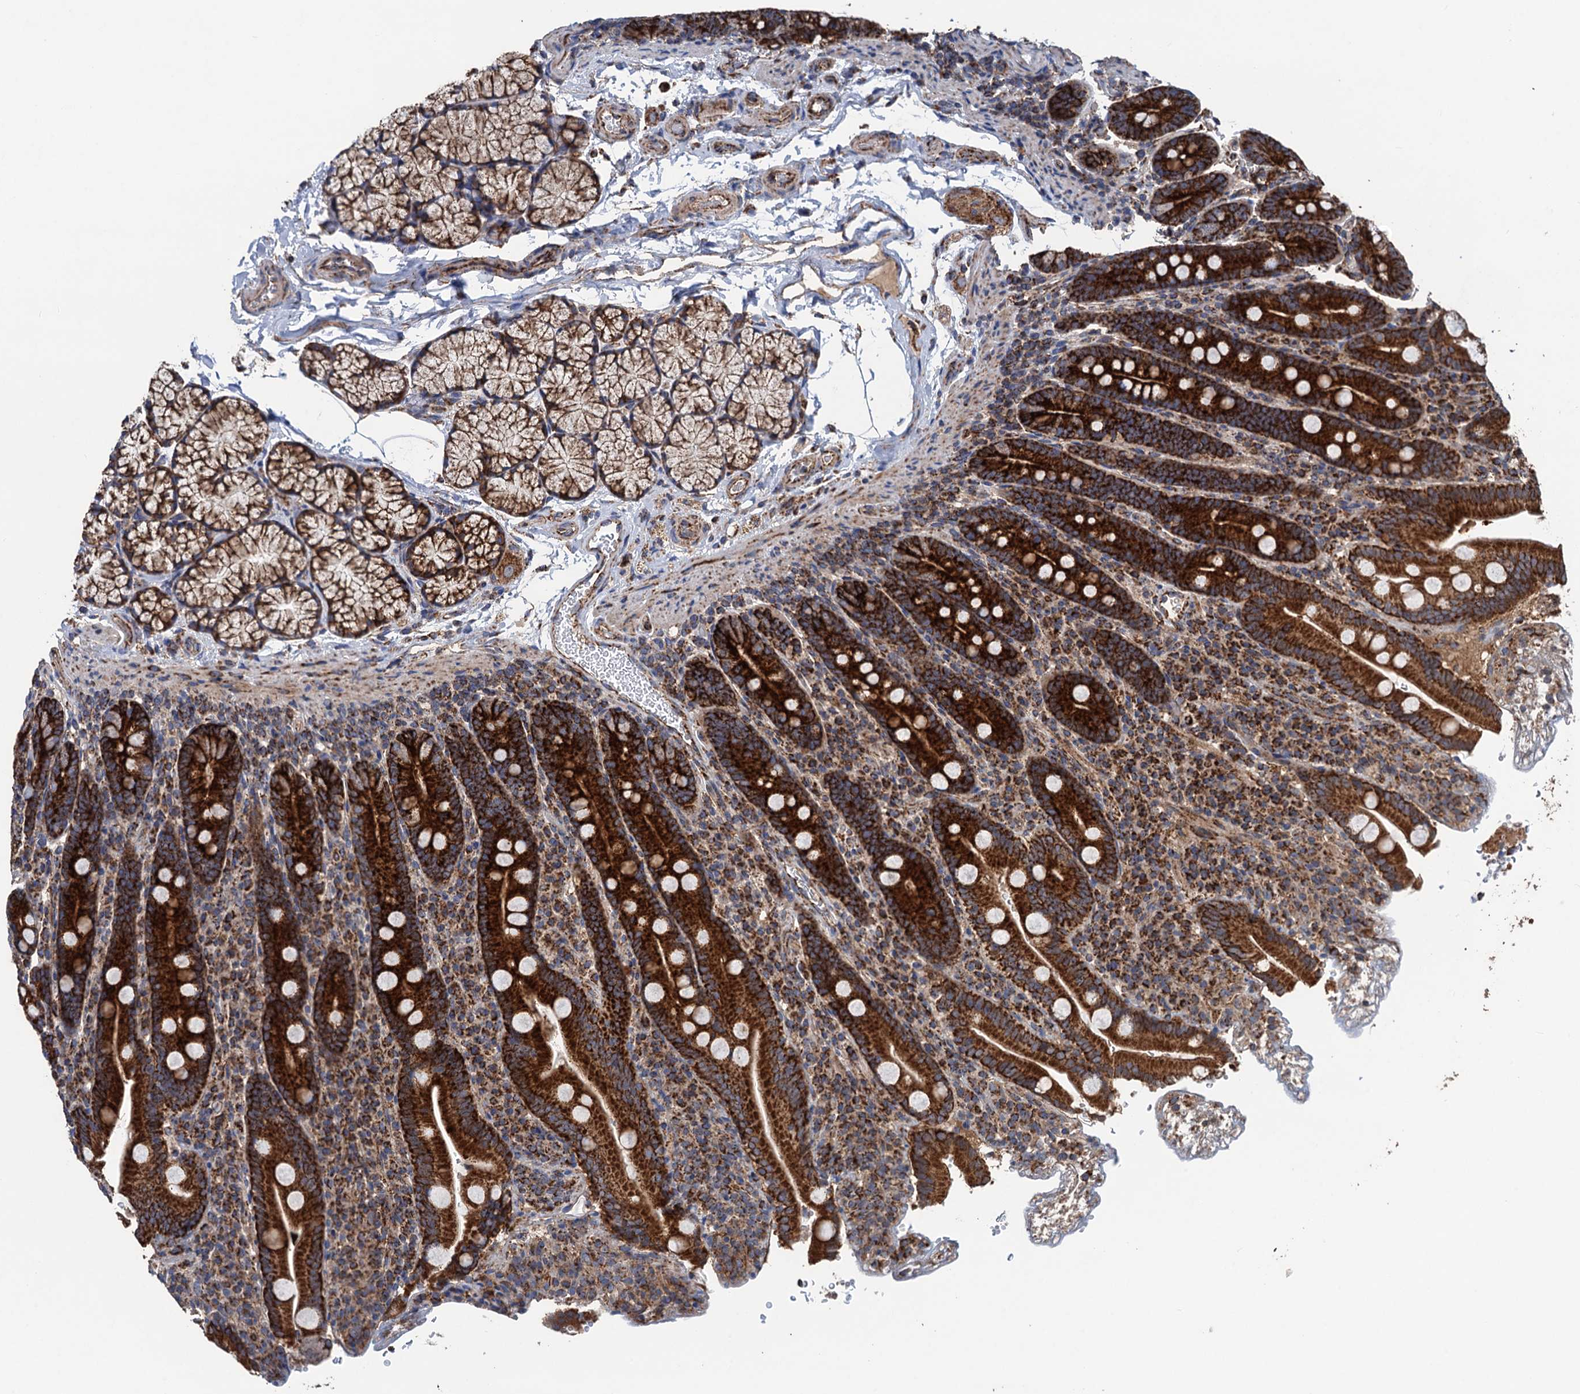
{"staining": {"intensity": "strong", "quantity": ">75%", "location": "cytoplasmic/membranous"}, "tissue": "duodenum", "cell_type": "Glandular cells", "image_type": "normal", "snomed": [{"axis": "morphology", "description": "Normal tissue, NOS"}, {"axis": "topography", "description": "Duodenum"}], "caption": "A brown stain shows strong cytoplasmic/membranous expression of a protein in glandular cells of normal duodenum.", "gene": "DGLUCY", "patient": {"sex": "male", "age": 35}}